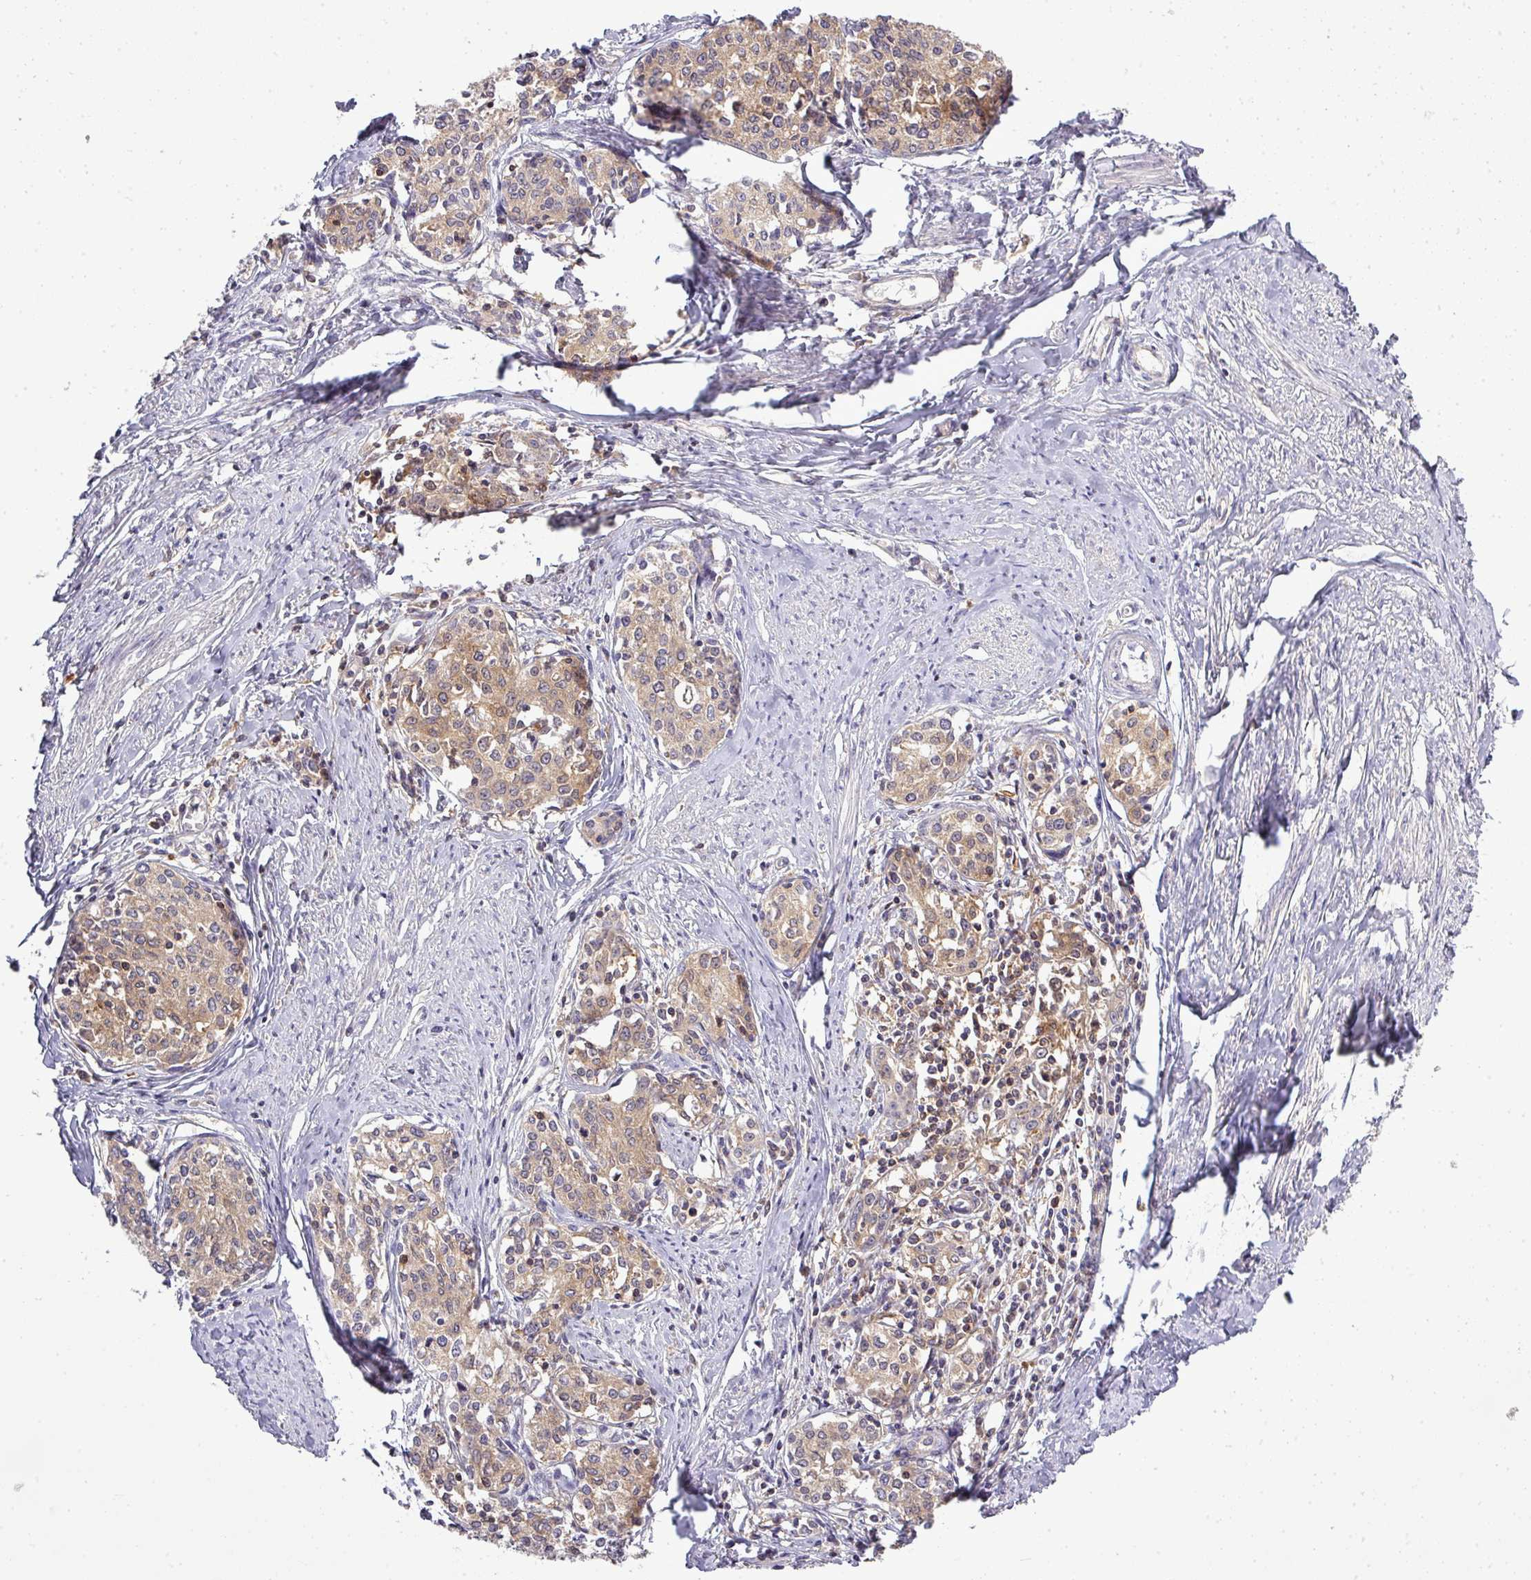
{"staining": {"intensity": "moderate", "quantity": ">75%", "location": "cytoplasmic/membranous"}, "tissue": "cervical cancer", "cell_type": "Tumor cells", "image_type": "cancer", "snomed": [{"axis": "morphology", "description": "Squamous cell carcinoma, NOS"}, {"axis": "morphology", "description": "Adenocarcinoma, NOS"}, {"axis": "topography", "description": "Cervix"}], "caption": "Cervical cancer stained for a protein reveals moderate cytoplasmic/membranous positivity in tumor cells. (DAB IHC, brown staining for protein, blue staining for nuclei).", "gene": "STAT5A", "patient": {"sex": "female", "age": 52}}